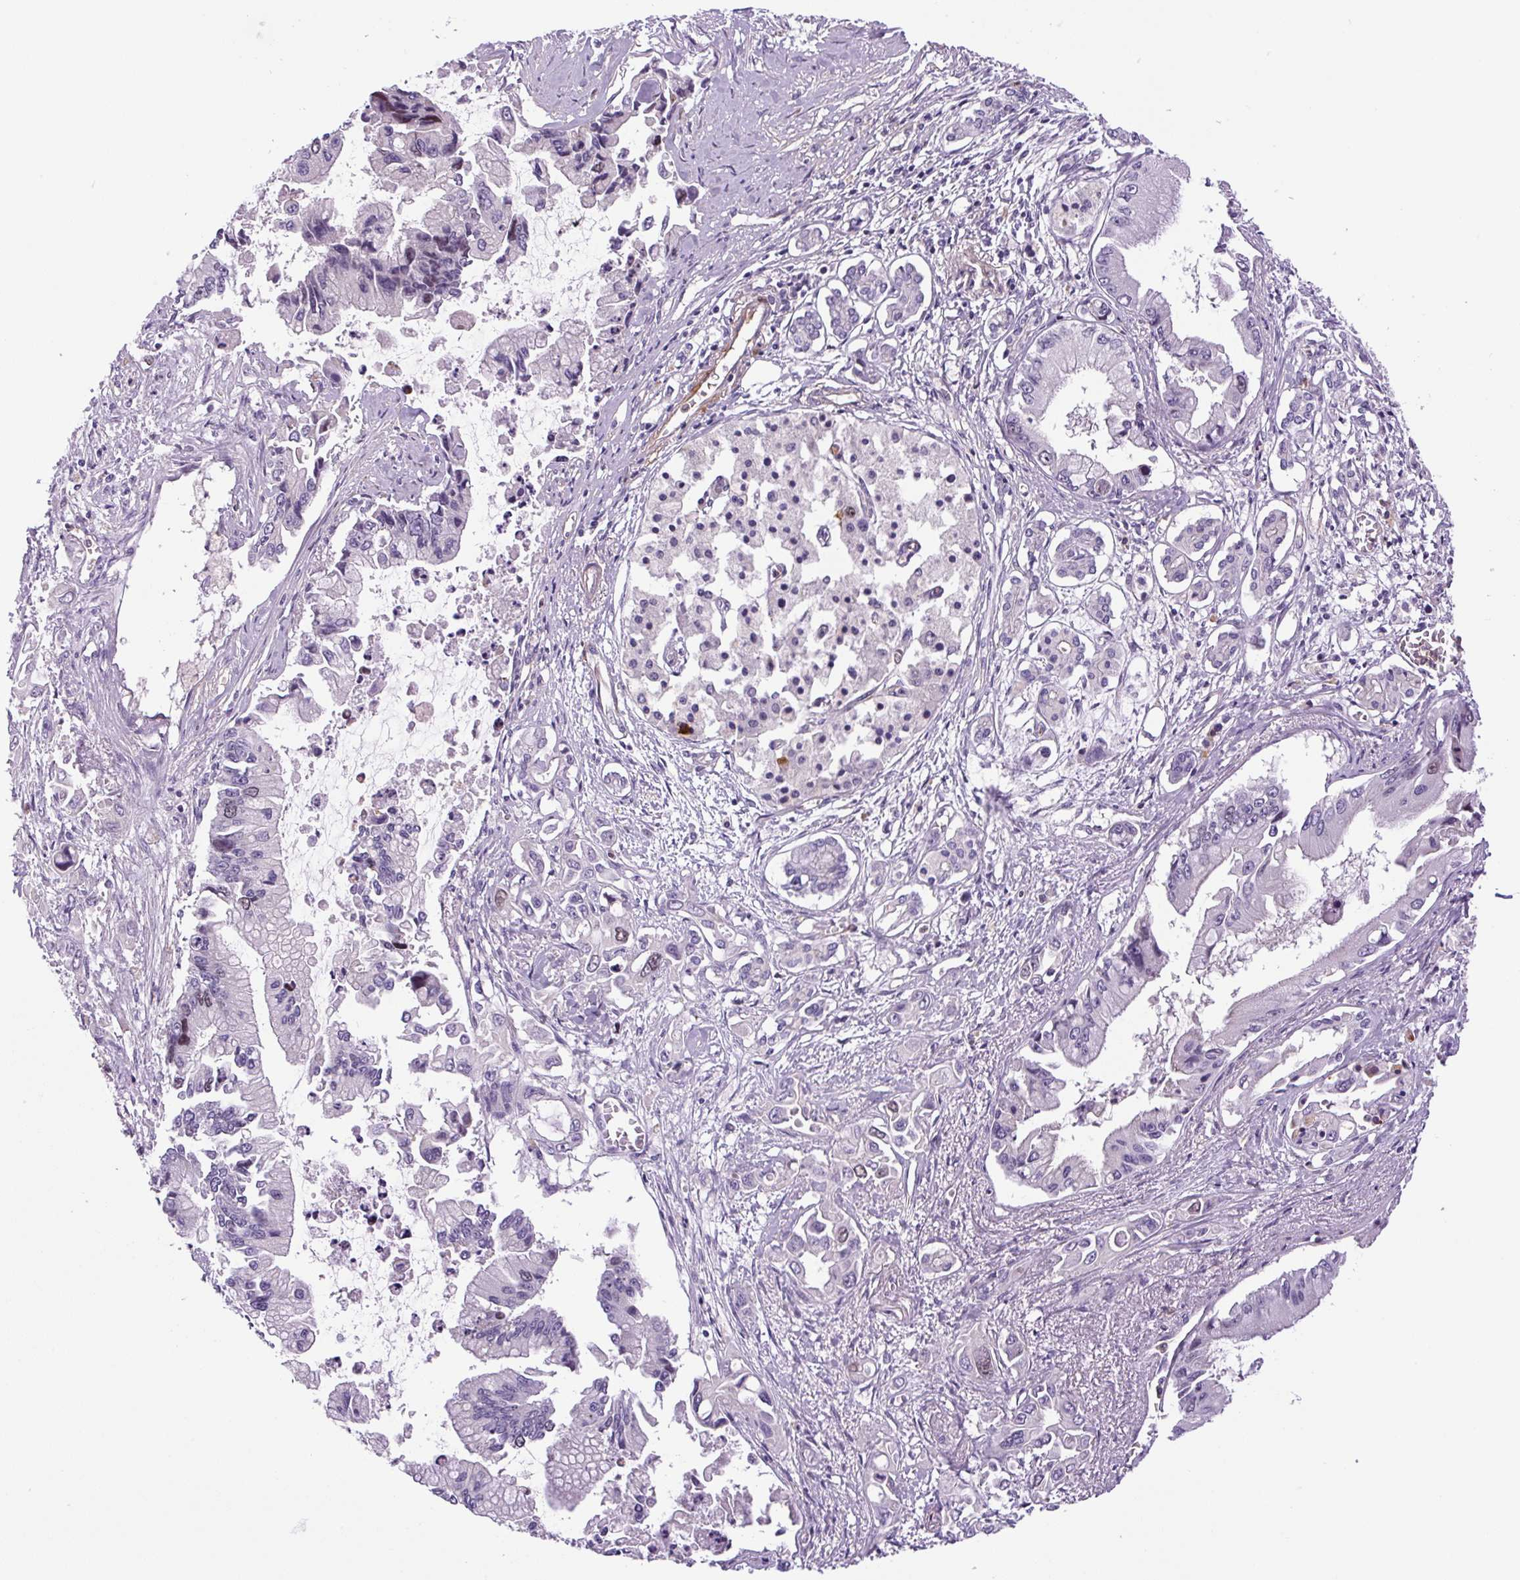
{"staining": {"intensity": "weak", "quantity": "<25%", "location": "nuclear"}, "tissue": "pancreatic cancer", "cell_type": "Tumor cells", "image_type": "cancer", "snomed": [{"axis": "morphology", "description": "Adenocarcinoma, NOS"}, {"axis": "topography", "description": "Pancreas"}], "caption": "High power microscopy image of an IHC image of pancreatic cancer (adenocarcinoma), revealing no significant positivity in tumor cells. (DAB immunohistochemistry with hematoxylin counter stain).", "gene": "KIFC1", "patient": {"sex": "male", "age": 84}}